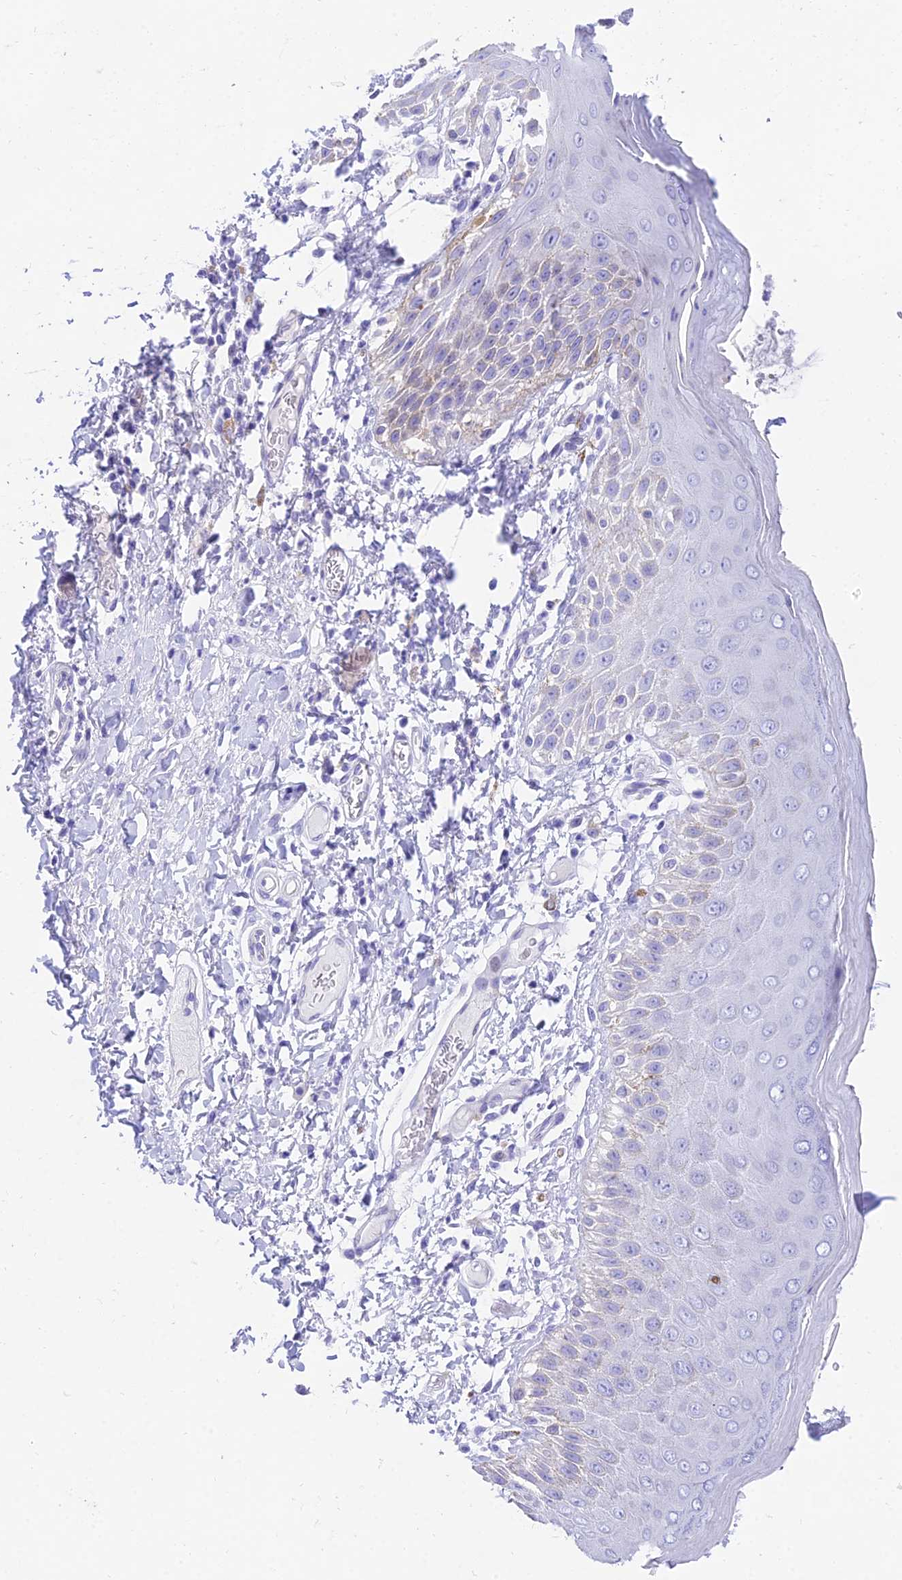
{"staining": {"intensity": "negative", "quantity": "none", "location": "none"}, "tissue": "skin", "cell_type": "Epidermal cells", "image_type": "normal", "snomed": [{"axis": "morphology", "description": "Normal tissue, NOS"}, {"axis": "topography", "description": "Anal"}], "caption": "DAB immunohistochemical staining of benign human skin reveals no significant staining in epidermal cells. Nuclei are stained in blue.", "gene": "TAC3", "patient": {"sex": "male", "age": 44}}